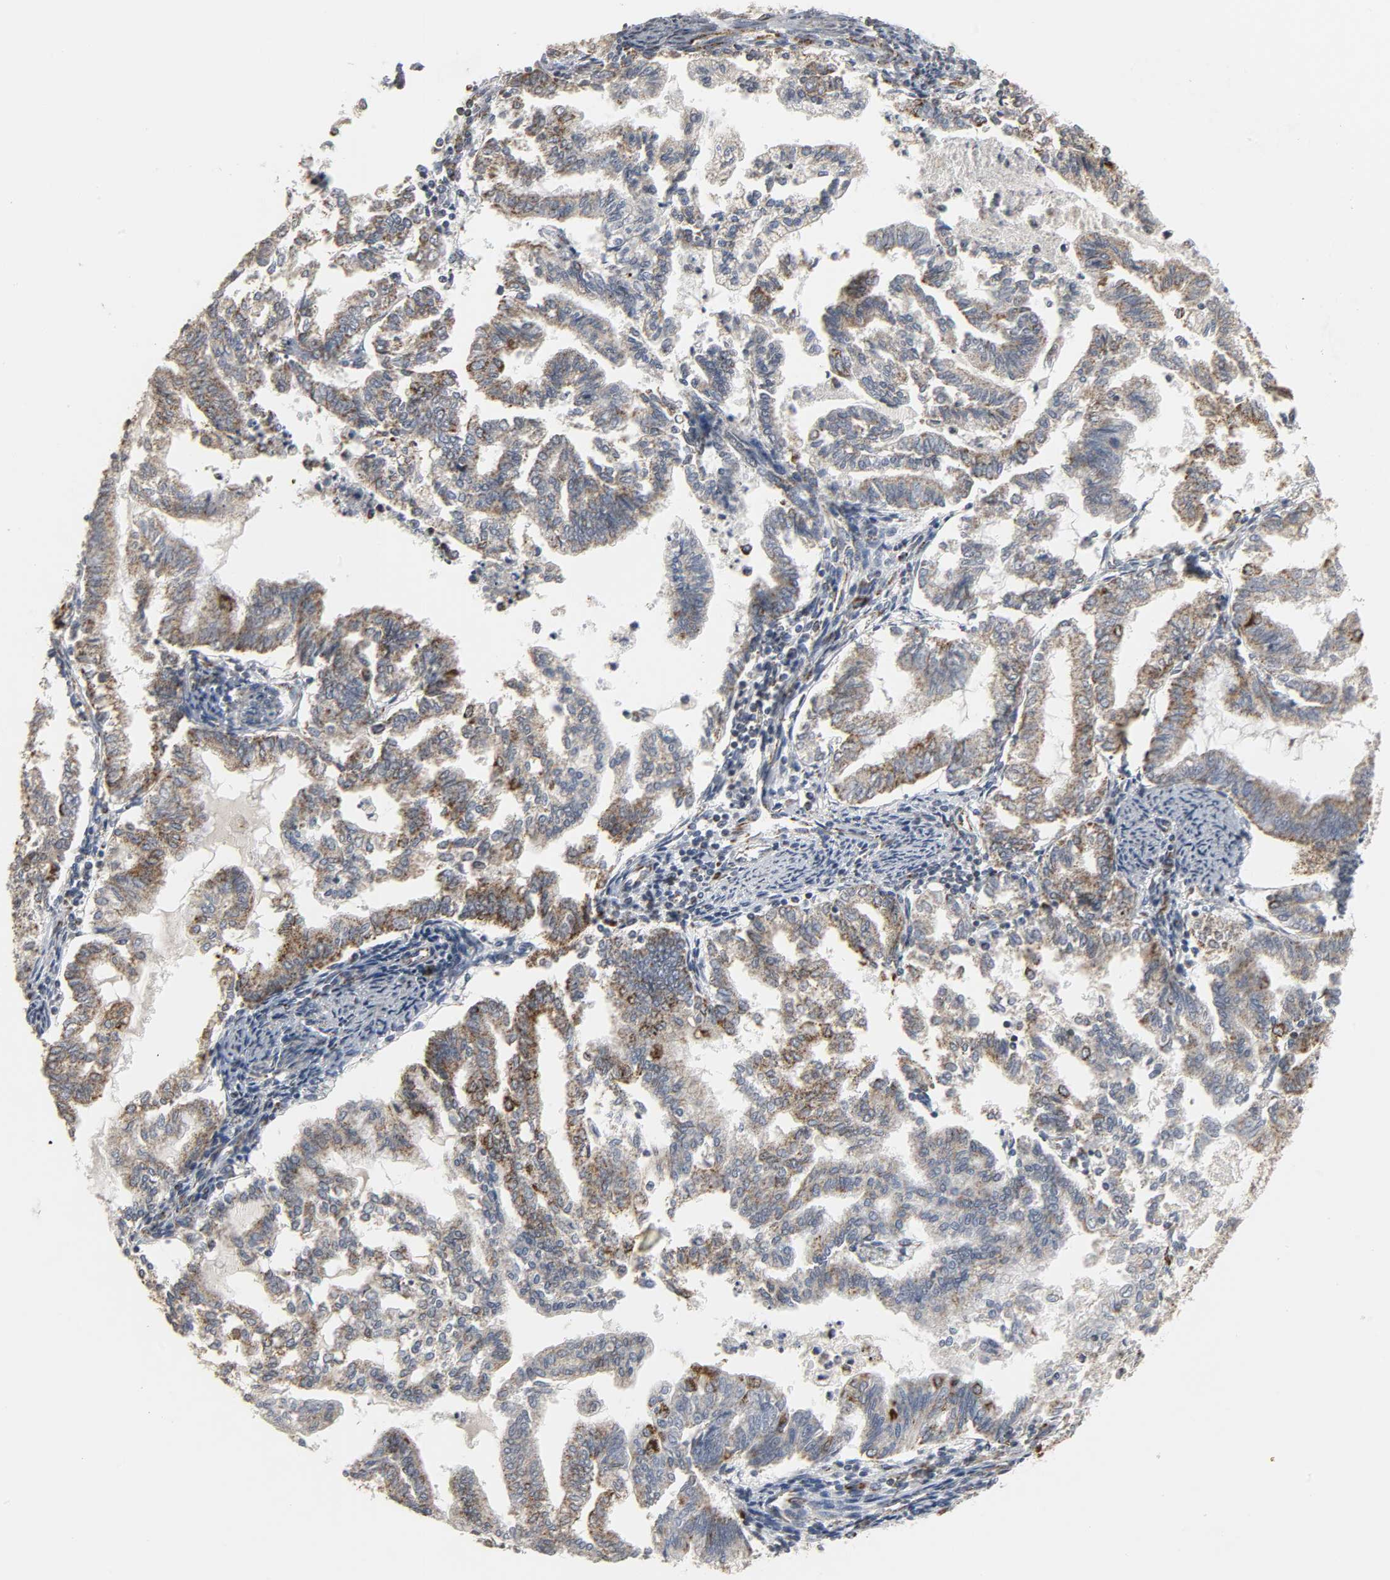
{"staining": {"intensity": "weak", "quantity": ">75%", "location": "cytoplasmic/membranous"}, "tissue": "endometrial cancer", "cell_type": "Tumor cells", "image_type": "cancer", "snomed": [{"axis": "morphology", "description": "Adenocarcinoma, NOS"}, {"axis": "topography", "description": "Endometrium"}], "caption": "Endometrial cancer was stained to show a protein in brown. There is low levels of weak cytoplasmic/membranous staining in approximately >75% of tumor cells.", "gene": "ACAT1", "patient": {"sex": "female", "age": 79}}